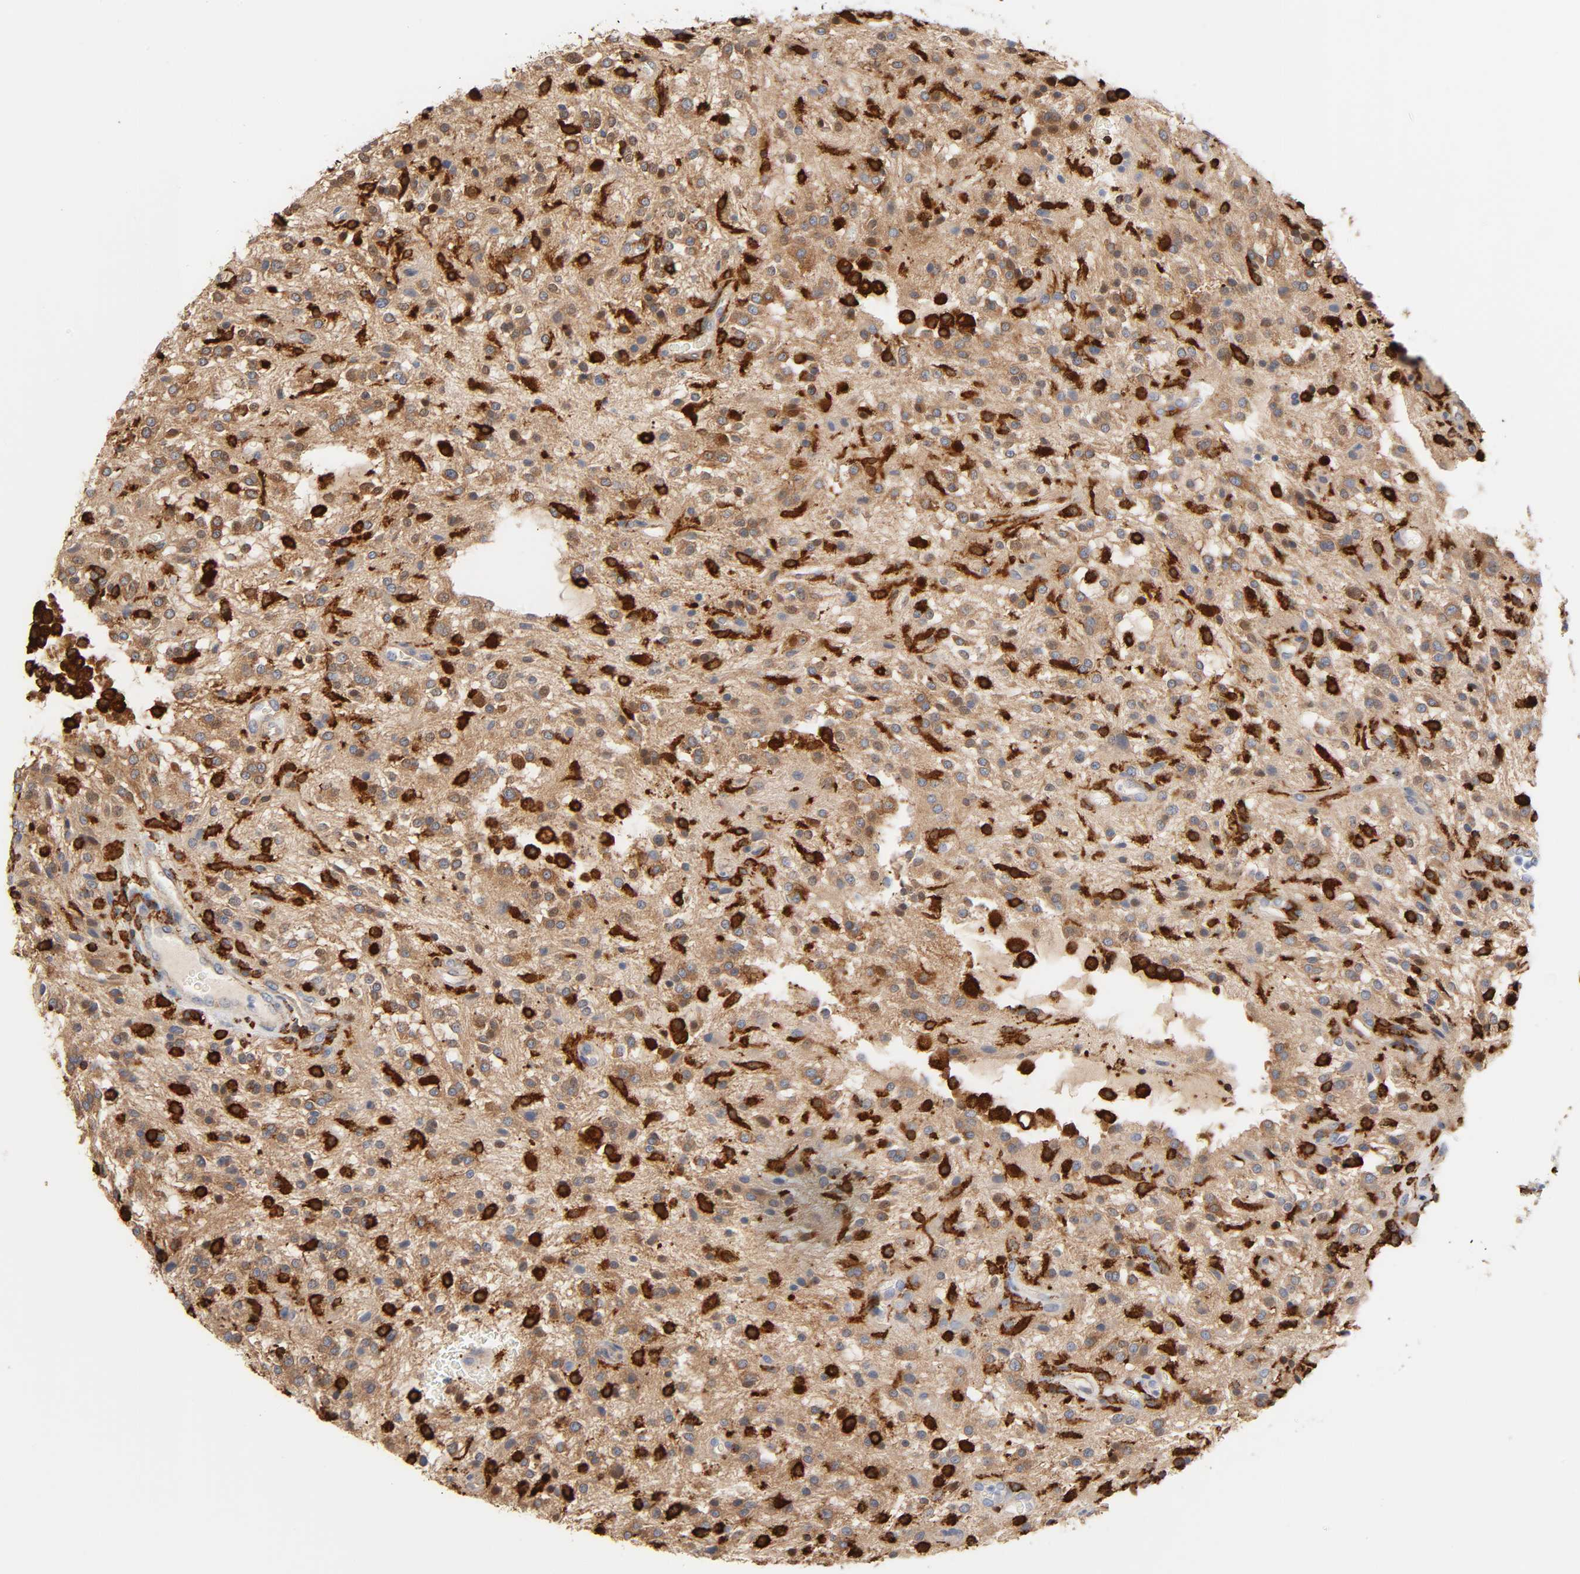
{"staining": {"intensity": "moderate", "quantity": ">75%", "location": "cytoplasmic/membranous"}, "tissue": "glioma", "cell_type": "Tumor cells", "image_type": "cancer", "snomed": [{"axis": "morphology", "description": "Glioma, malignant, NOS"}, {"axis": "topography", "description": "Cerebellum"}], "caption": "Human glioma stained with a protein marker exhibits moderate staining in tumor cells.", "gene": "BIN1", "patient": {"sex": "female", "age": 10}}